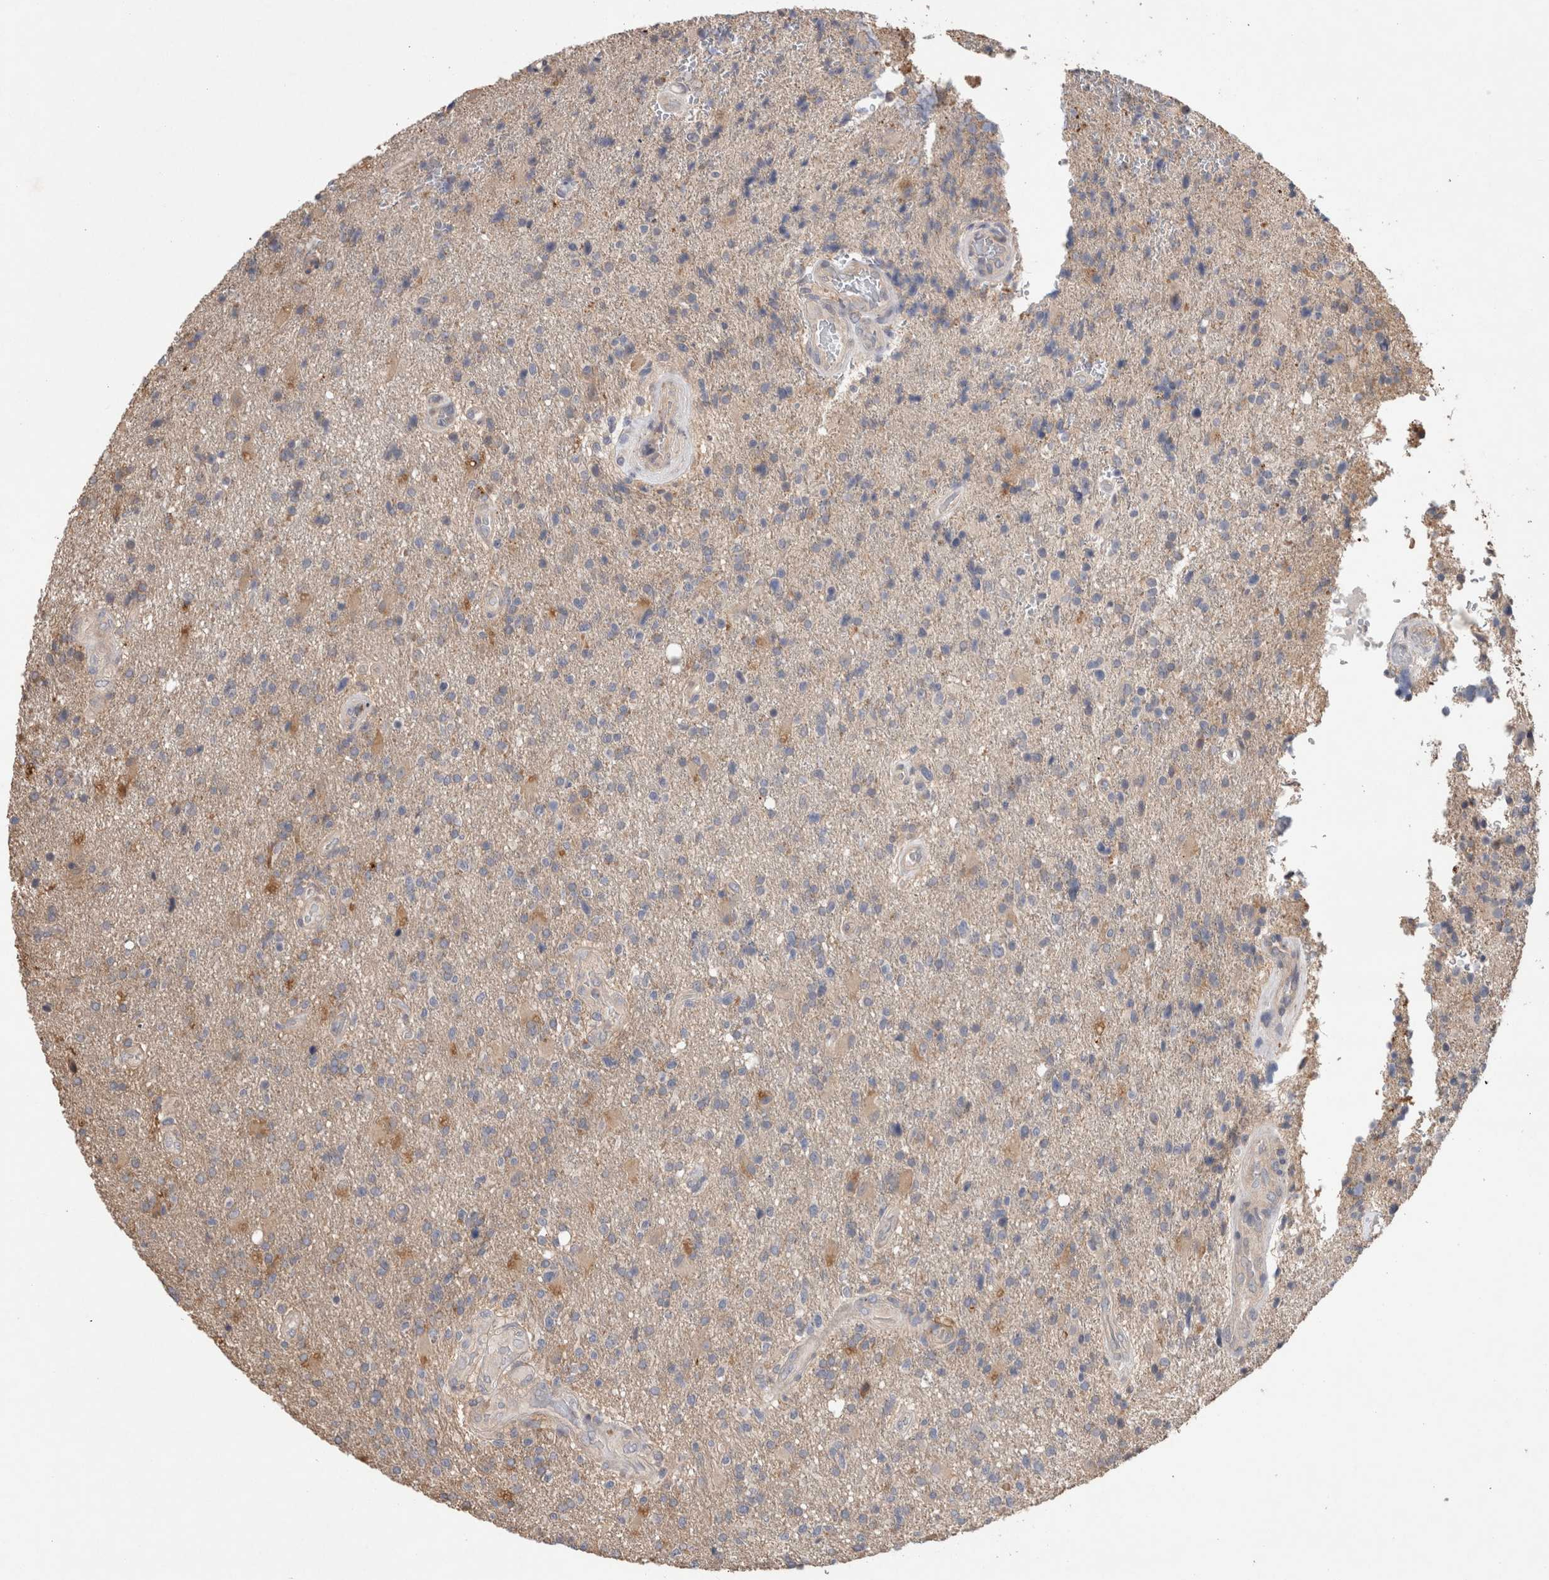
{"staining": {"intensity": "weak", "quantity": "<25%", "location": "cytoplasmic/membranous"}, "tissue": "glioma", "cell_type": "Tumor cells", "image_type": "cancer", "snomed": [{"axis": "morphology", "description": "Glioma, malignant, High grade"}, {"axis": "topography", "description": "Brain"}], "caption": "Glioma was stained to show a protein in brown. There is no significant staining in tumor cells.", "gene": "TRIM5", "patient": {"sex": "male", "age": 72}}